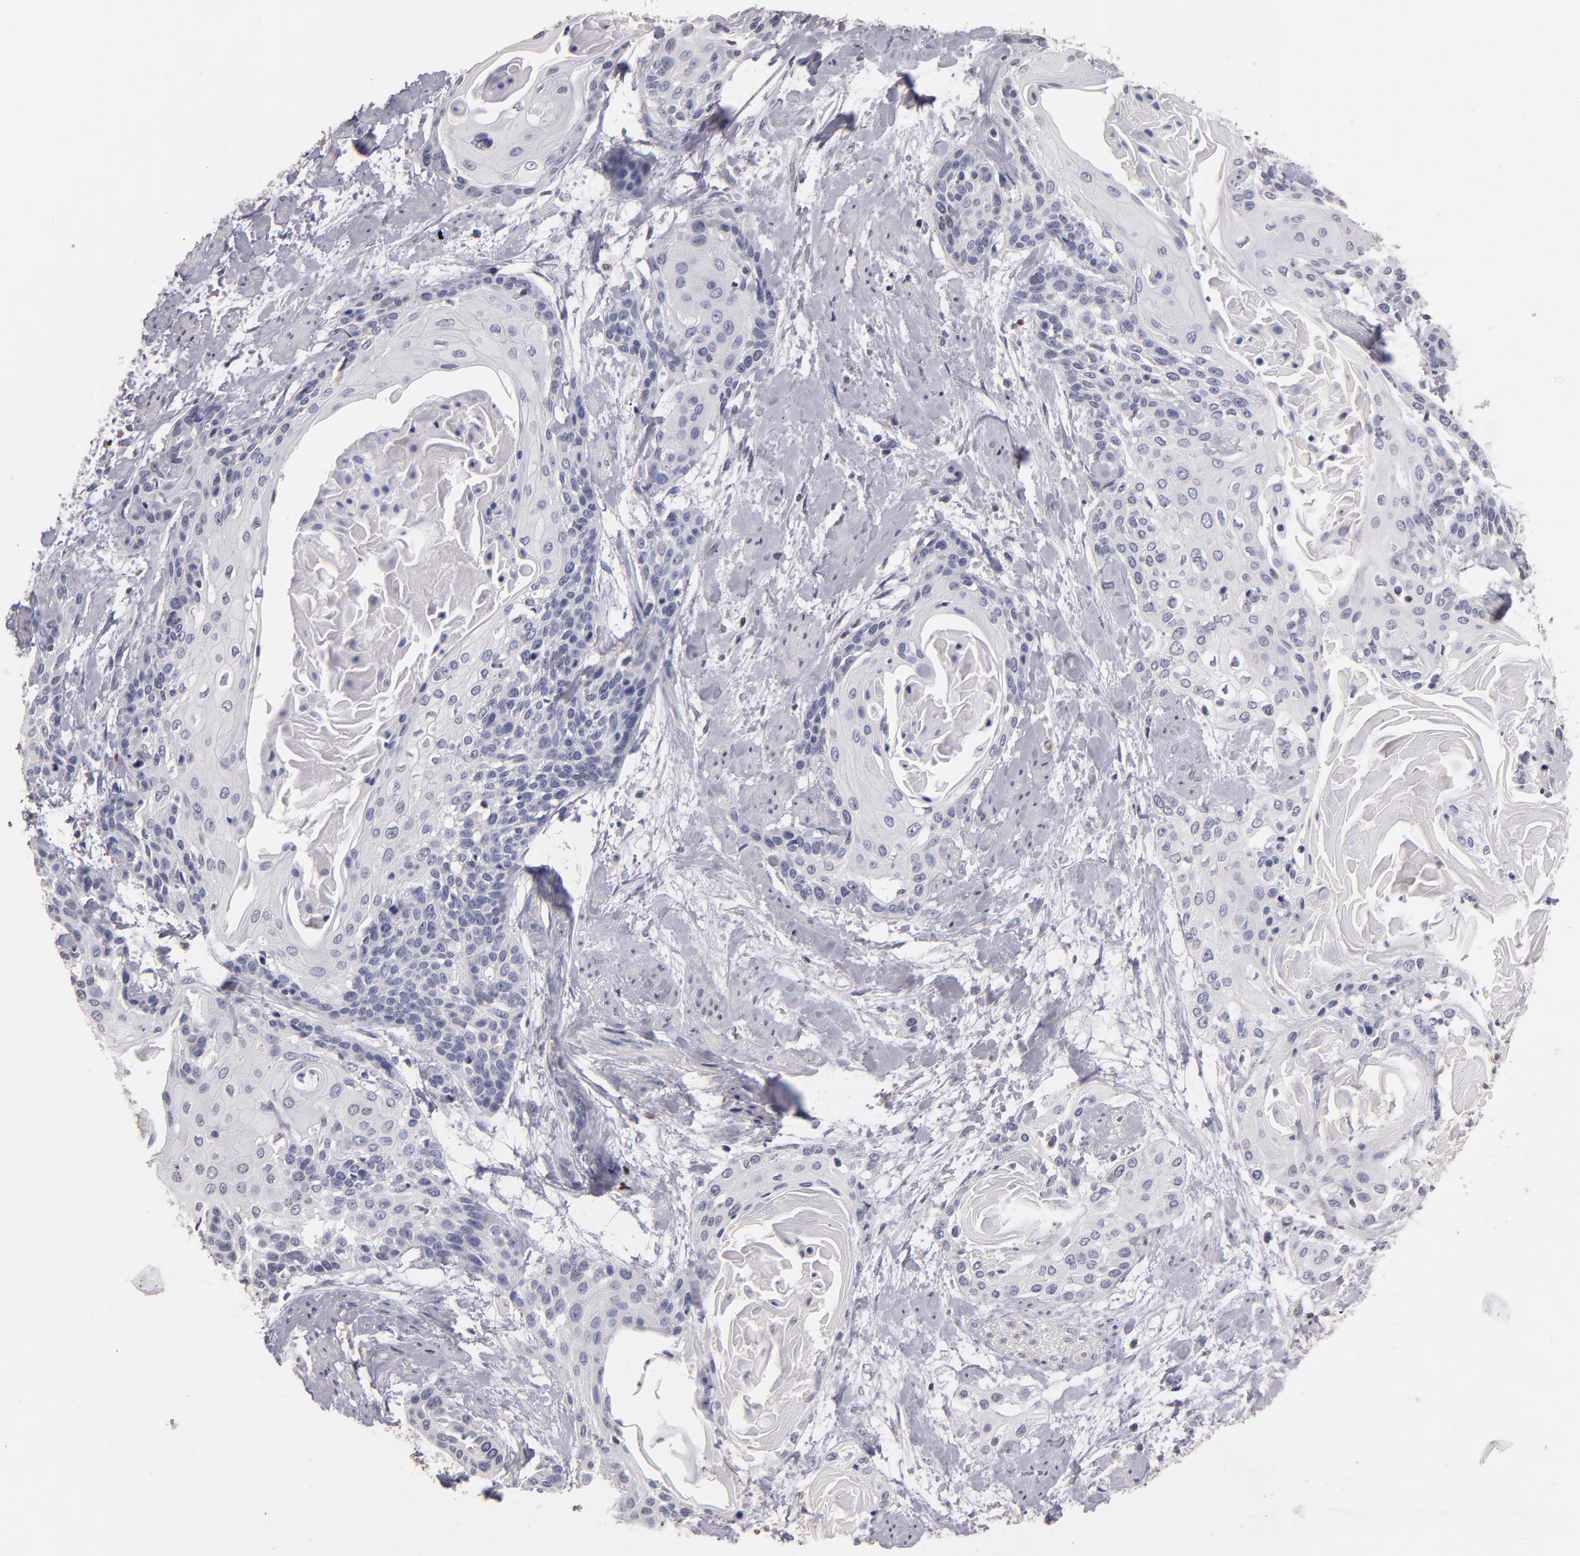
{"staining": {"intensity": "negative", "quantity": "none", "location": "none"}, "tissue": "cervical cancer", "cell_type": "Tumor cells", "image_type": "cancer", "snomed": [{"axis": "morphology", "description": "Squamous cell carcinoma, NOS"}, {"axis": "topography", "description": "Cervix"}], "caption": "Tumor cells are negative for protein expression in human cervical cancer.", "gene": "SOX10", "patient": {"sex": "female", "age": 57}}